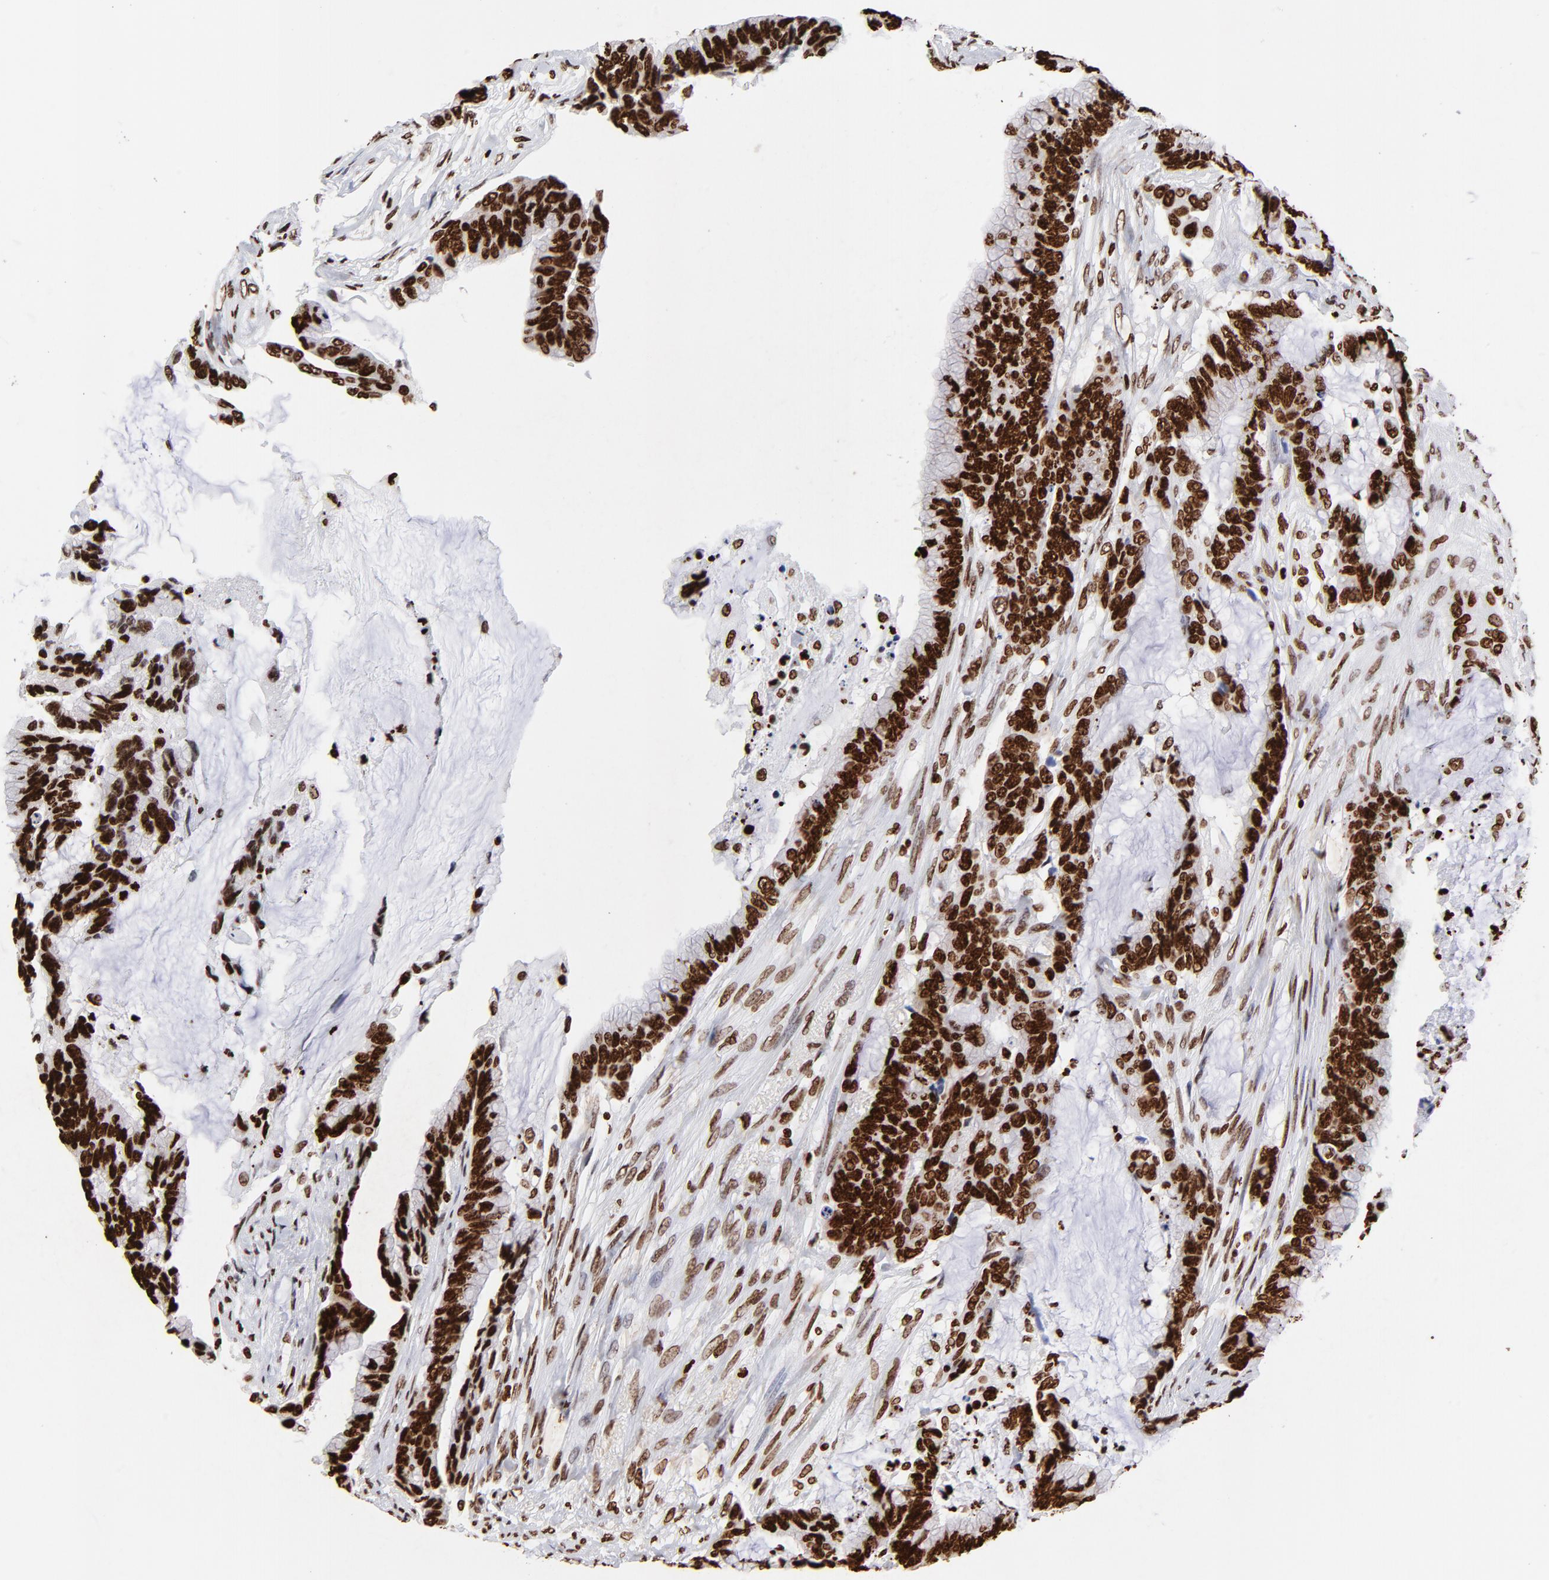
{"staining": {"intensity": "strong", "quantity": ">75%", "location": "nuclear"}, "tissue": "colorectal cancer", "cell_type": "Tumor cells", "image_type": "cancer", "snomed": [{"axis": "morphology", "description": "Adenocarcinoma, NOS"}, {"axis": "topography", "description": "Rectum"}], "caption": "Brown immunohistochemical staining in human colorectal cancer (adenocarcinoma) demonstrates strong nuclear staining in about >75% of tumor cells.", "gene": "FBH1", "patient": {"sex": "female", "age": 59}}